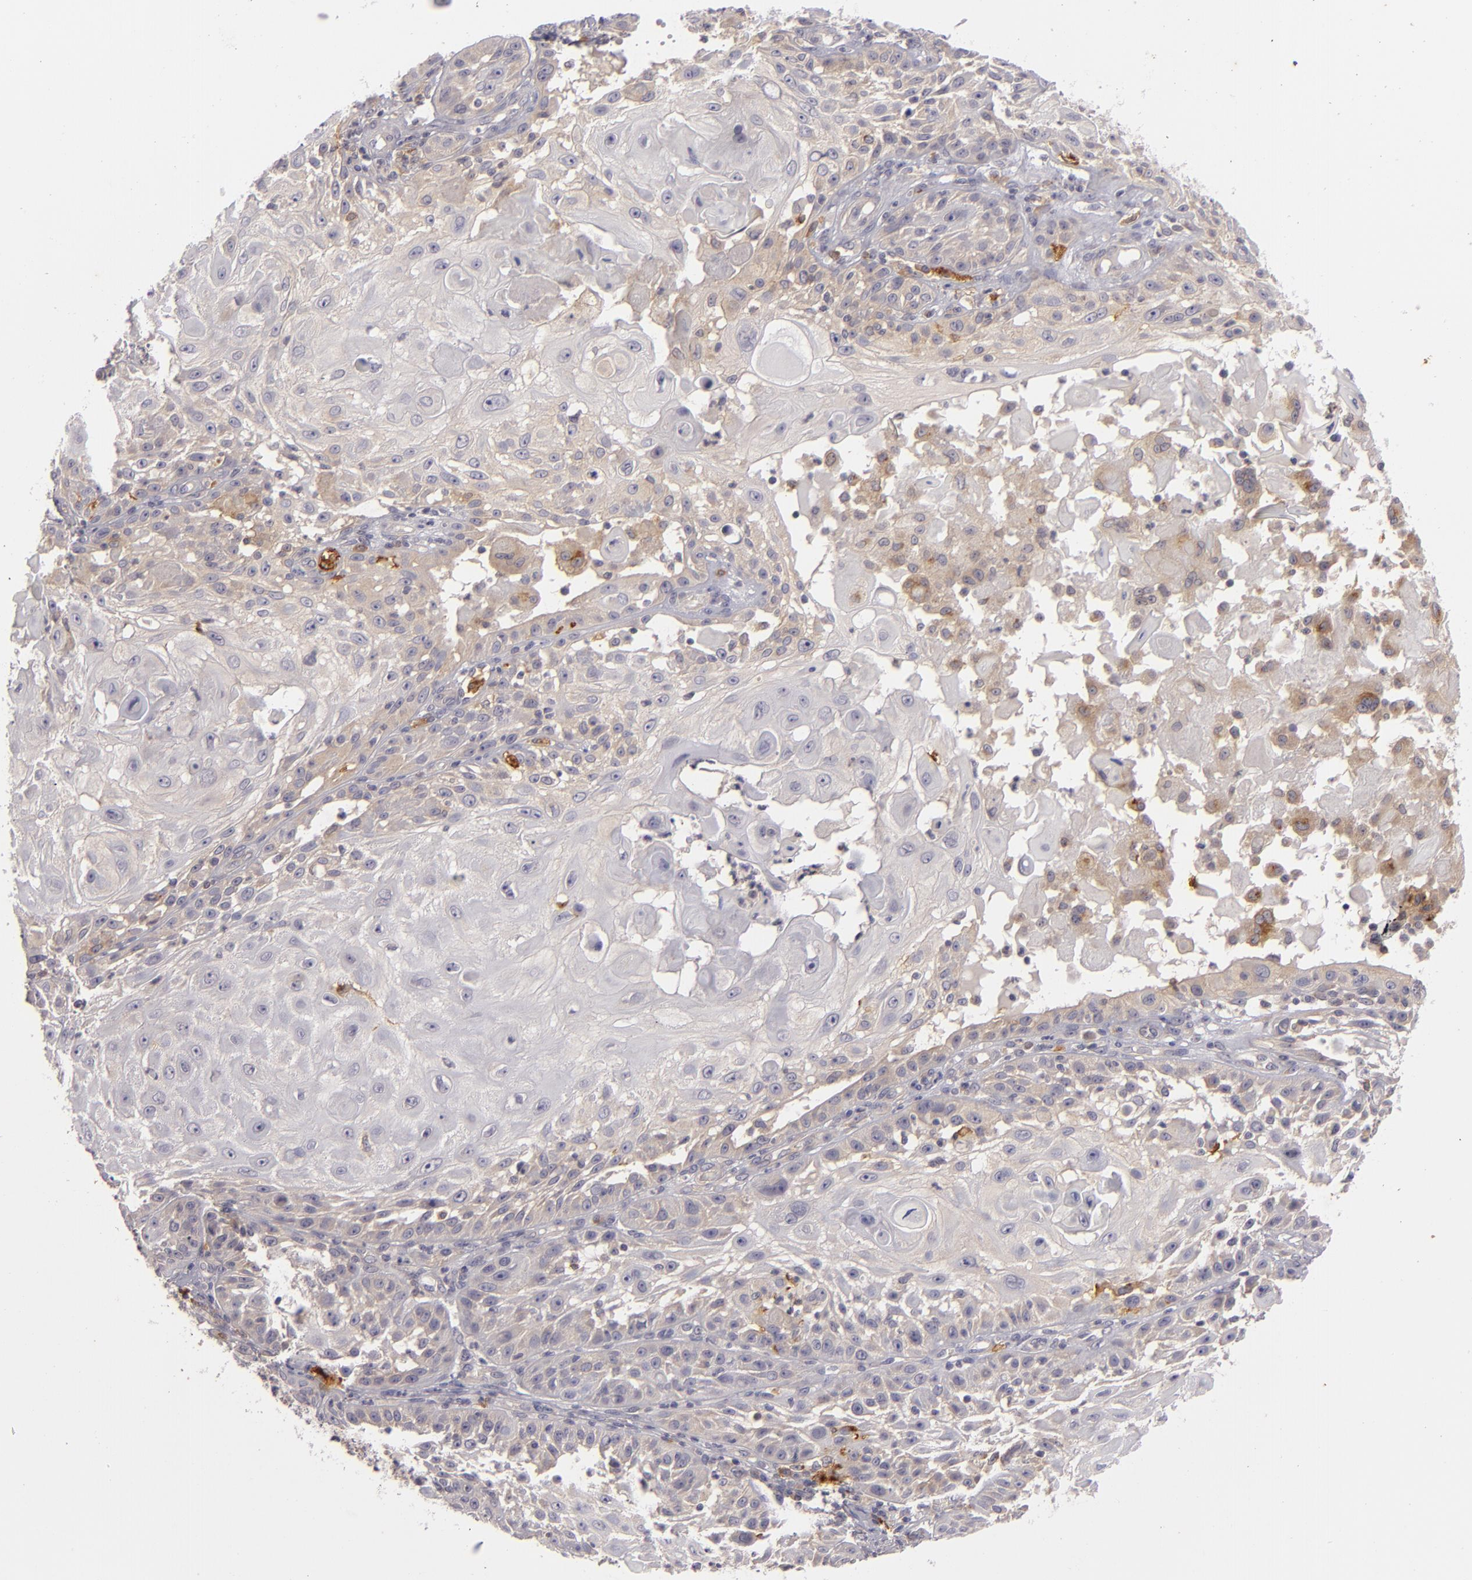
{"staining": {"intensity": "weak", "quantity": "25%-75%", "location": "cytoplasmic/membranous"}, "tissue": "skin cancer", "cell_type": "Tumor cells", "image_type": "cancer", "snomed": [{"axis": "morphology", "description": "Squamous cell carcinoma, NOS"}, {"axis": "topography", "description": "Skin"}], "caption": "Tumor cells demonstrate weak cytoplasmic/membranous staining in about 25%-75% of cells in squamous cell carcinoma (skin). The protein of interest is shown in brown color, while the nuclei are stained blue.", "gene": "CD83", "patient": {"sex": "female", "age": 89}}